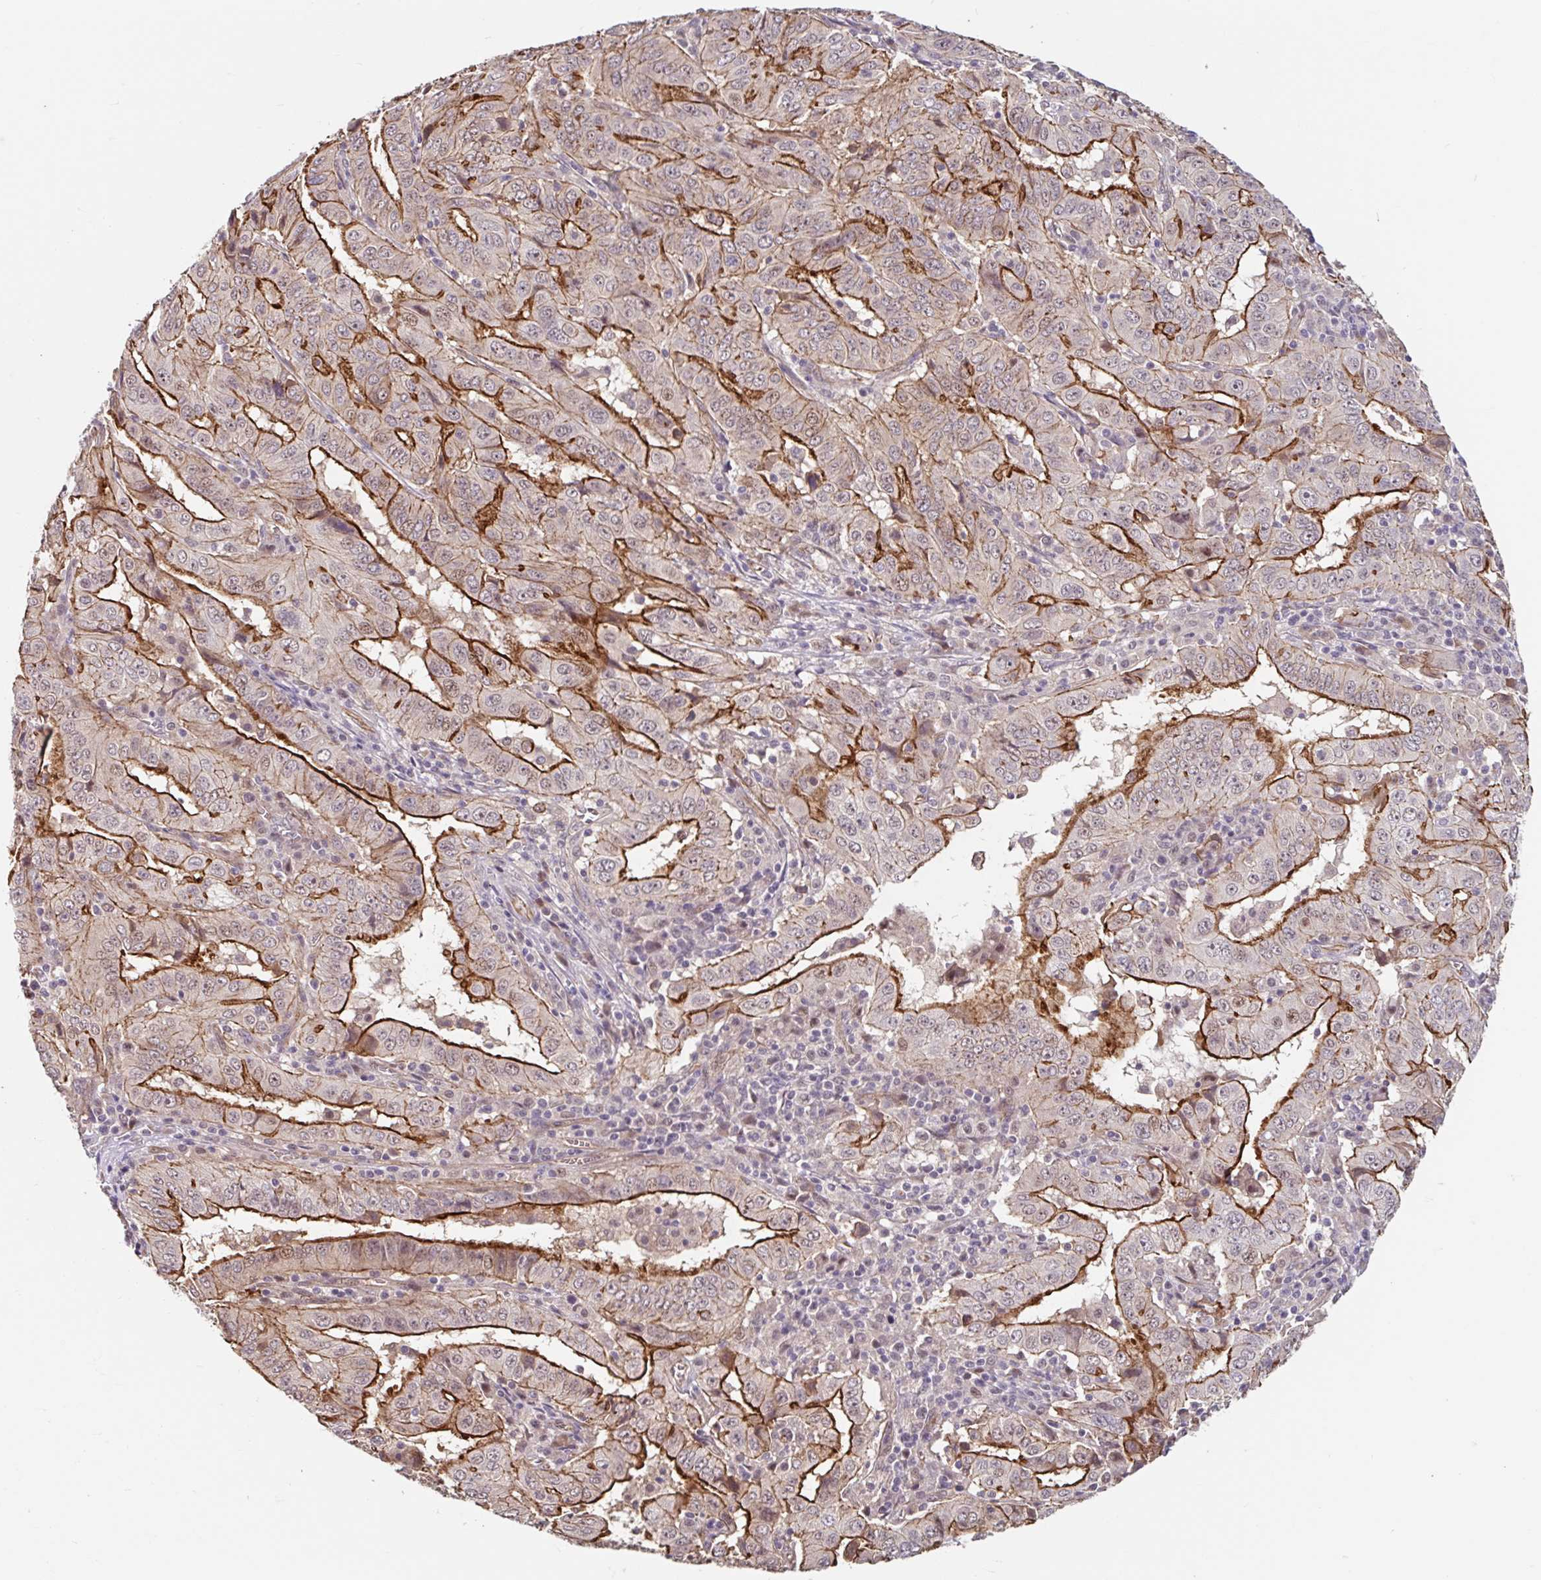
{"staining": {"intensity": "strong", "quantity": "25%-75%", "location": "cytoplasmic/membranous"}, "tissue": "pancreatic cancer", "cell_type": "Tumor cells", "image_type": "cancer", "snomed": [{"axis": "morphology", "description": "Adenocarcinoma, NOS"}, {"axis": "topography", "description": "Pancreas"}], "caption": "Protein staining by IHC reveals strong cytoplasmic/membranous staining in about 25%-75% of tumor cells in pancreatic adenocarcinoma. The protein is stained brown, and the nuclei are stained in blue (DAB (3,3'-diaminobenzidine) IHC with brightfield microscopy, high magnification).", "gene": "STYXL1", "patient": {"sex": "male", "age": 63}}